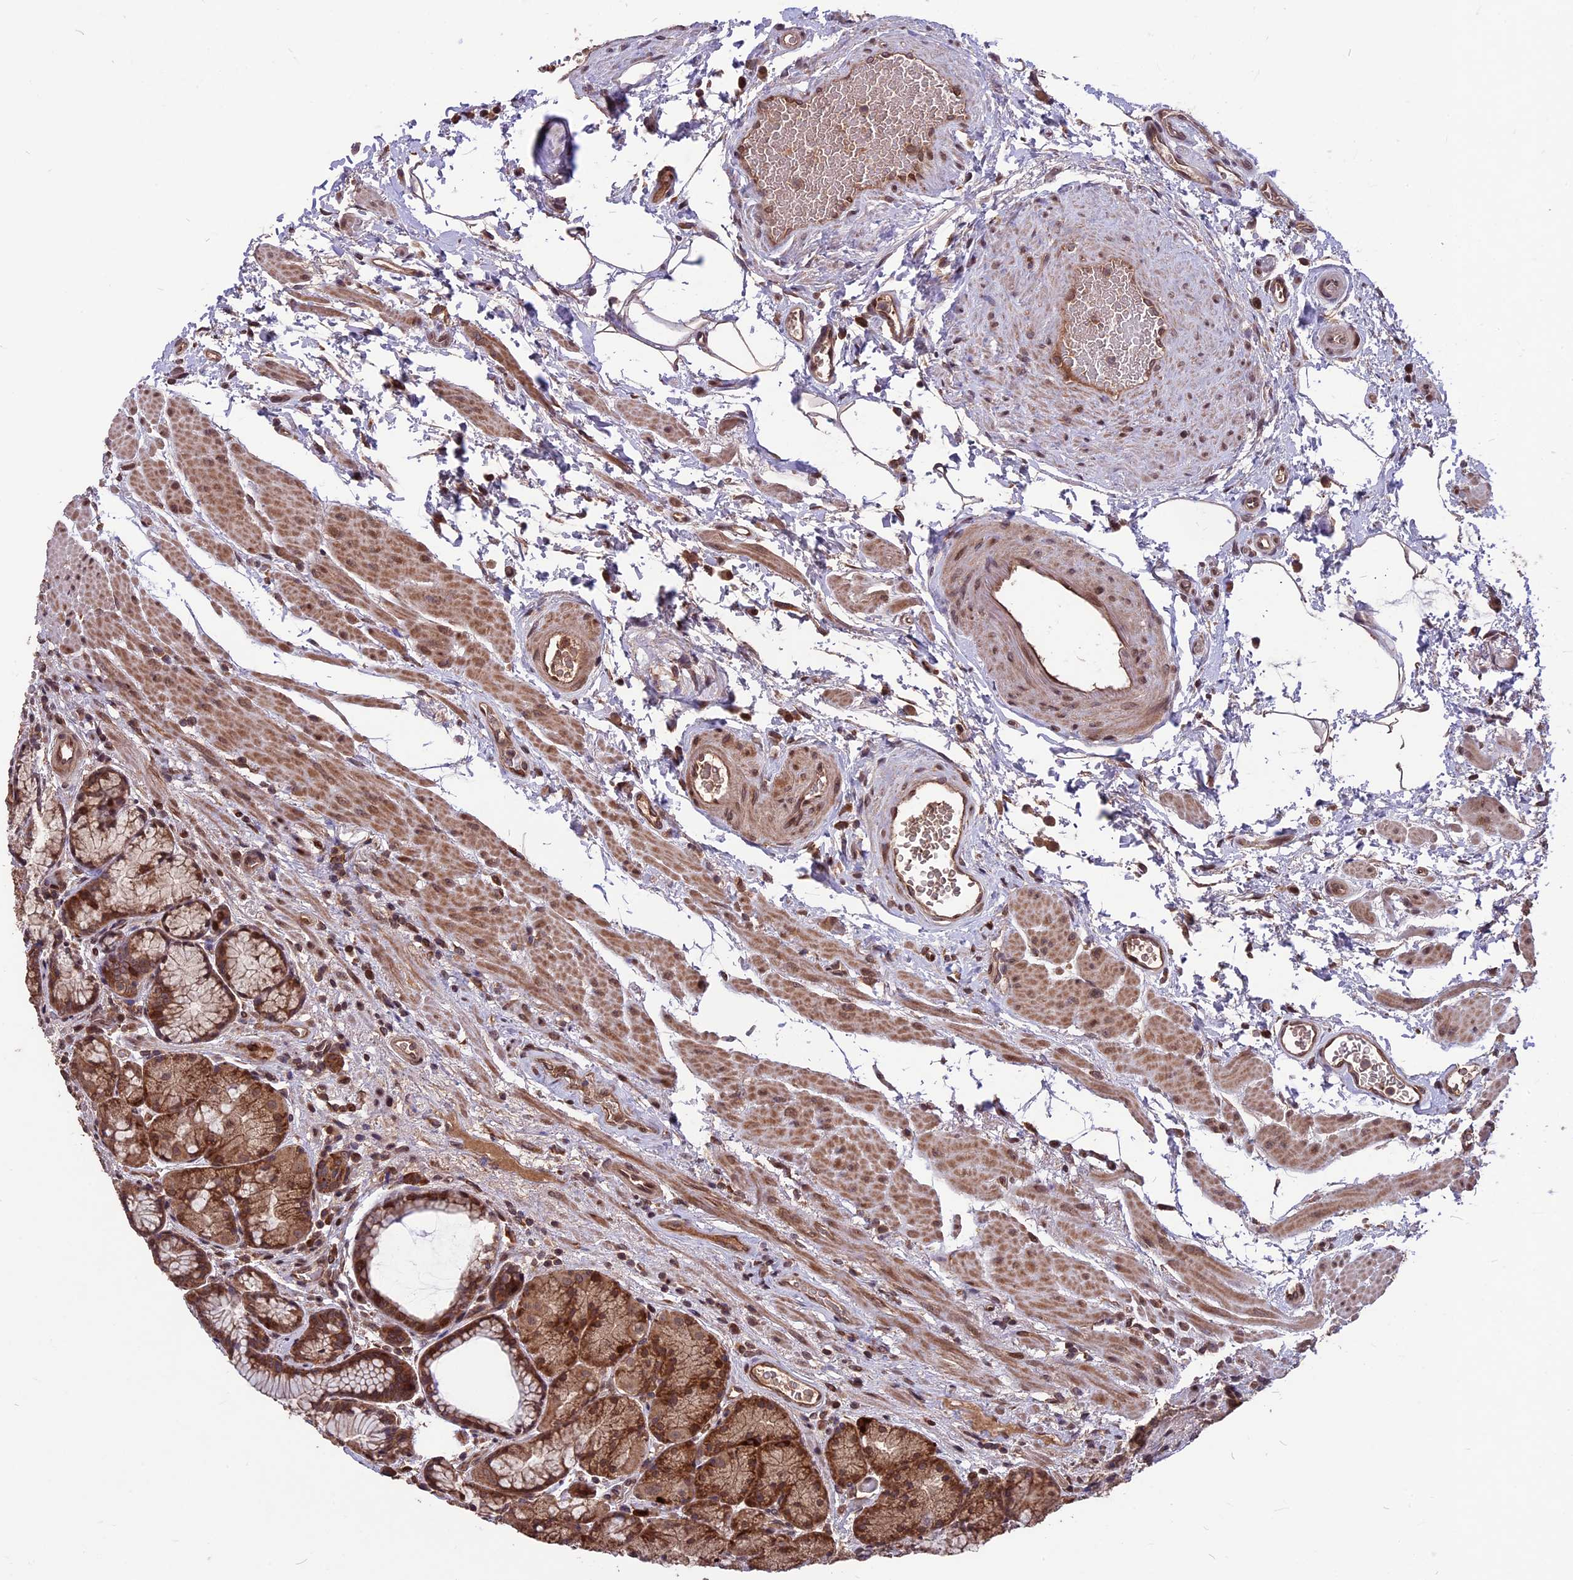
{"staining": {"intensity": "strong", "quantity": "25%-75%", "location": "cytoplasmic/membranous,nuclear"}, "tissue": "stomach", "cell_type": "Glandular cells", "image_type": "normal", "snomed": [{"axis": "morphology", "description": "Normal tissue, NOS"}, {"axis": "topography", "description": "Stomach"}], "caption": "Protein positivity by IHC displays strong cytoplasmic/membranous,nuclear expression in approximately 25%-75% of glandular cells in benign stomach. The staining was performed using DAB (3,3'-diaminobenzidine) to visualize the protein expression in brown, while the nuclei were stained in blue with hematoxylin (Magnification: 20x).", "gene": "ZNF598", "patient": {"sex": "male", "age": 63}}